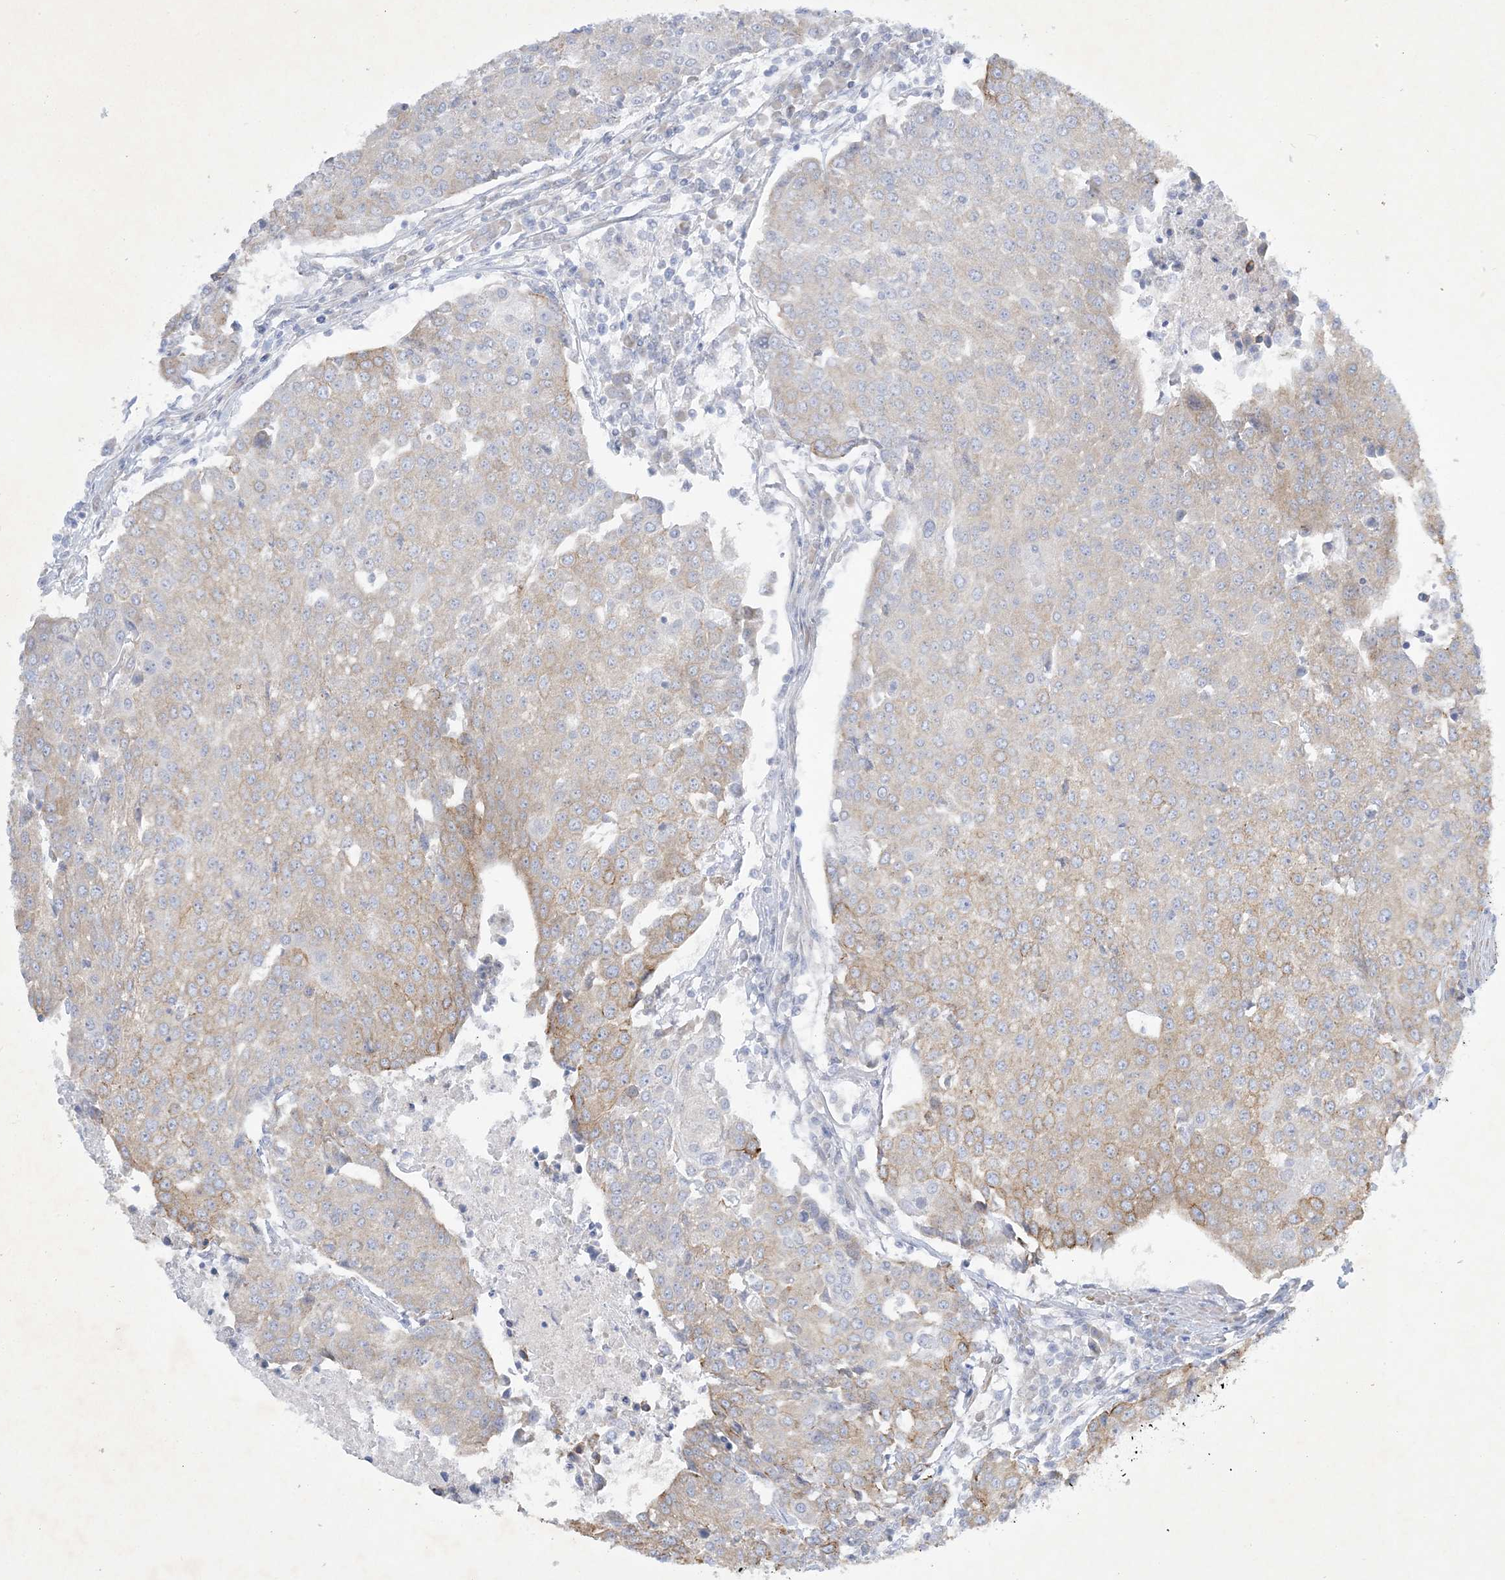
{"staining": {"intensity": "weak", "quantity": "25%-75%", "location": "cytoplasmic/membranous"}, "tissue": "urothelial cancer", "cell_type": "Tumor cells", "image_type": "cancer", "snomed": [{"axis": "morphology", "description": "Urothelial carcinoma, High grade"}, {"axis": "topography", "description": "Urinary bladder"}], "caption": "Weak cytoplasmic/membranous protein positivity is identified in approximately 25%-75% of tumor cells in urothelial cancer.", "gene": "FARSB", "patient": {"sex": "female", "age": 85}}